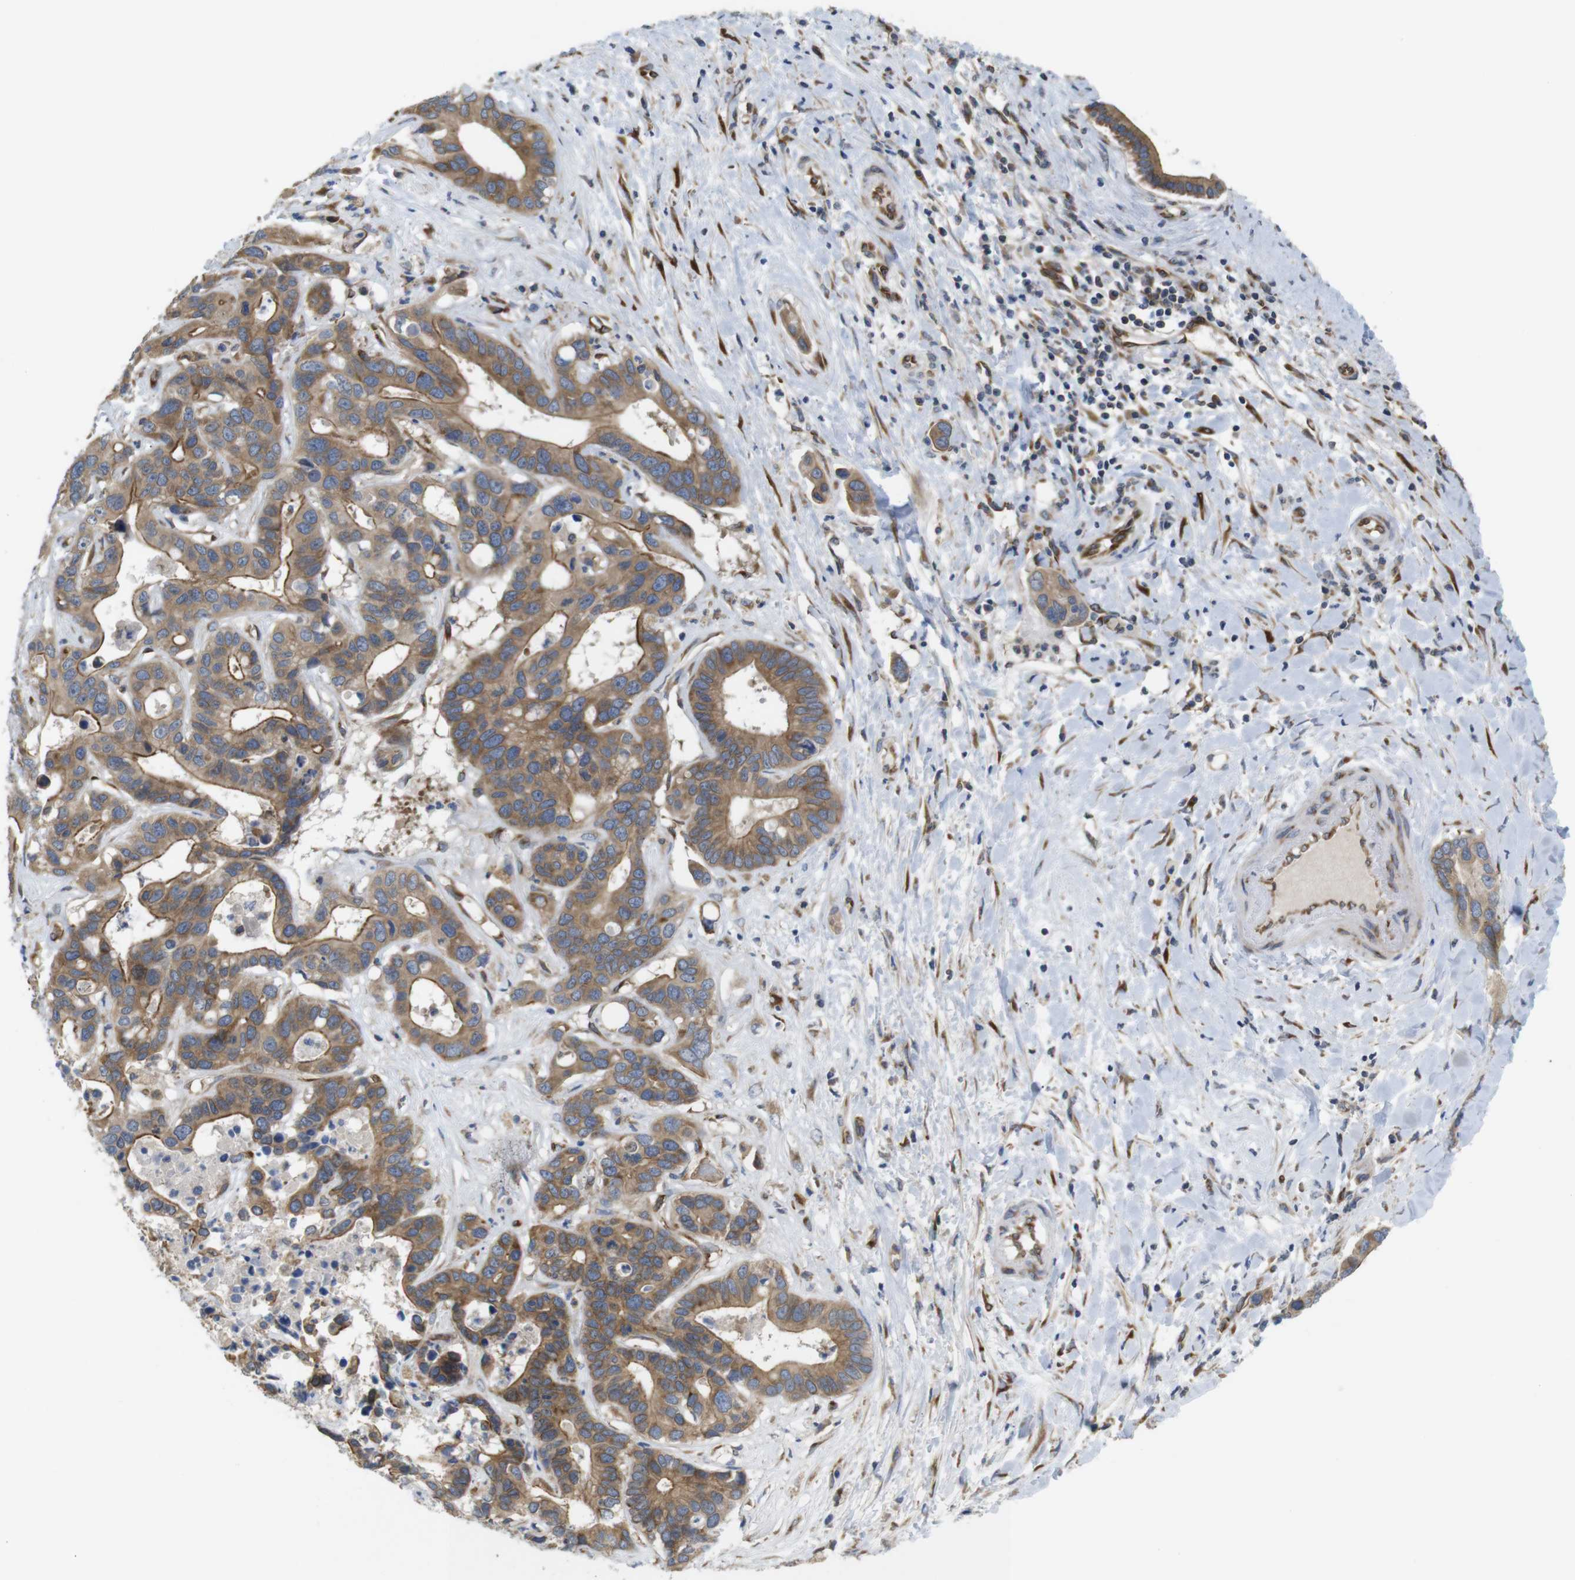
{"staining": {"intensity": "moderate", "quantity": ">75%", "location": "cytoplasmic/membranous"}, "tissue": "liver cancer", "cell_type": "Tumor cells", "image_type": "cancer", "snomed": [{"axis": "morphology", "description": "Cholangiocarcinoma"}, {"axis": "topography", "description": "Liver"}], "caption": "Immunohistochemical staining of liver cancer (cholangiocarcinoma) shows moderate cytoplasmic/membranous protein positivity in about >75% of tumor cells.", "gene": "PCNX2", "patient": {"sex": "female", "age": 65}}